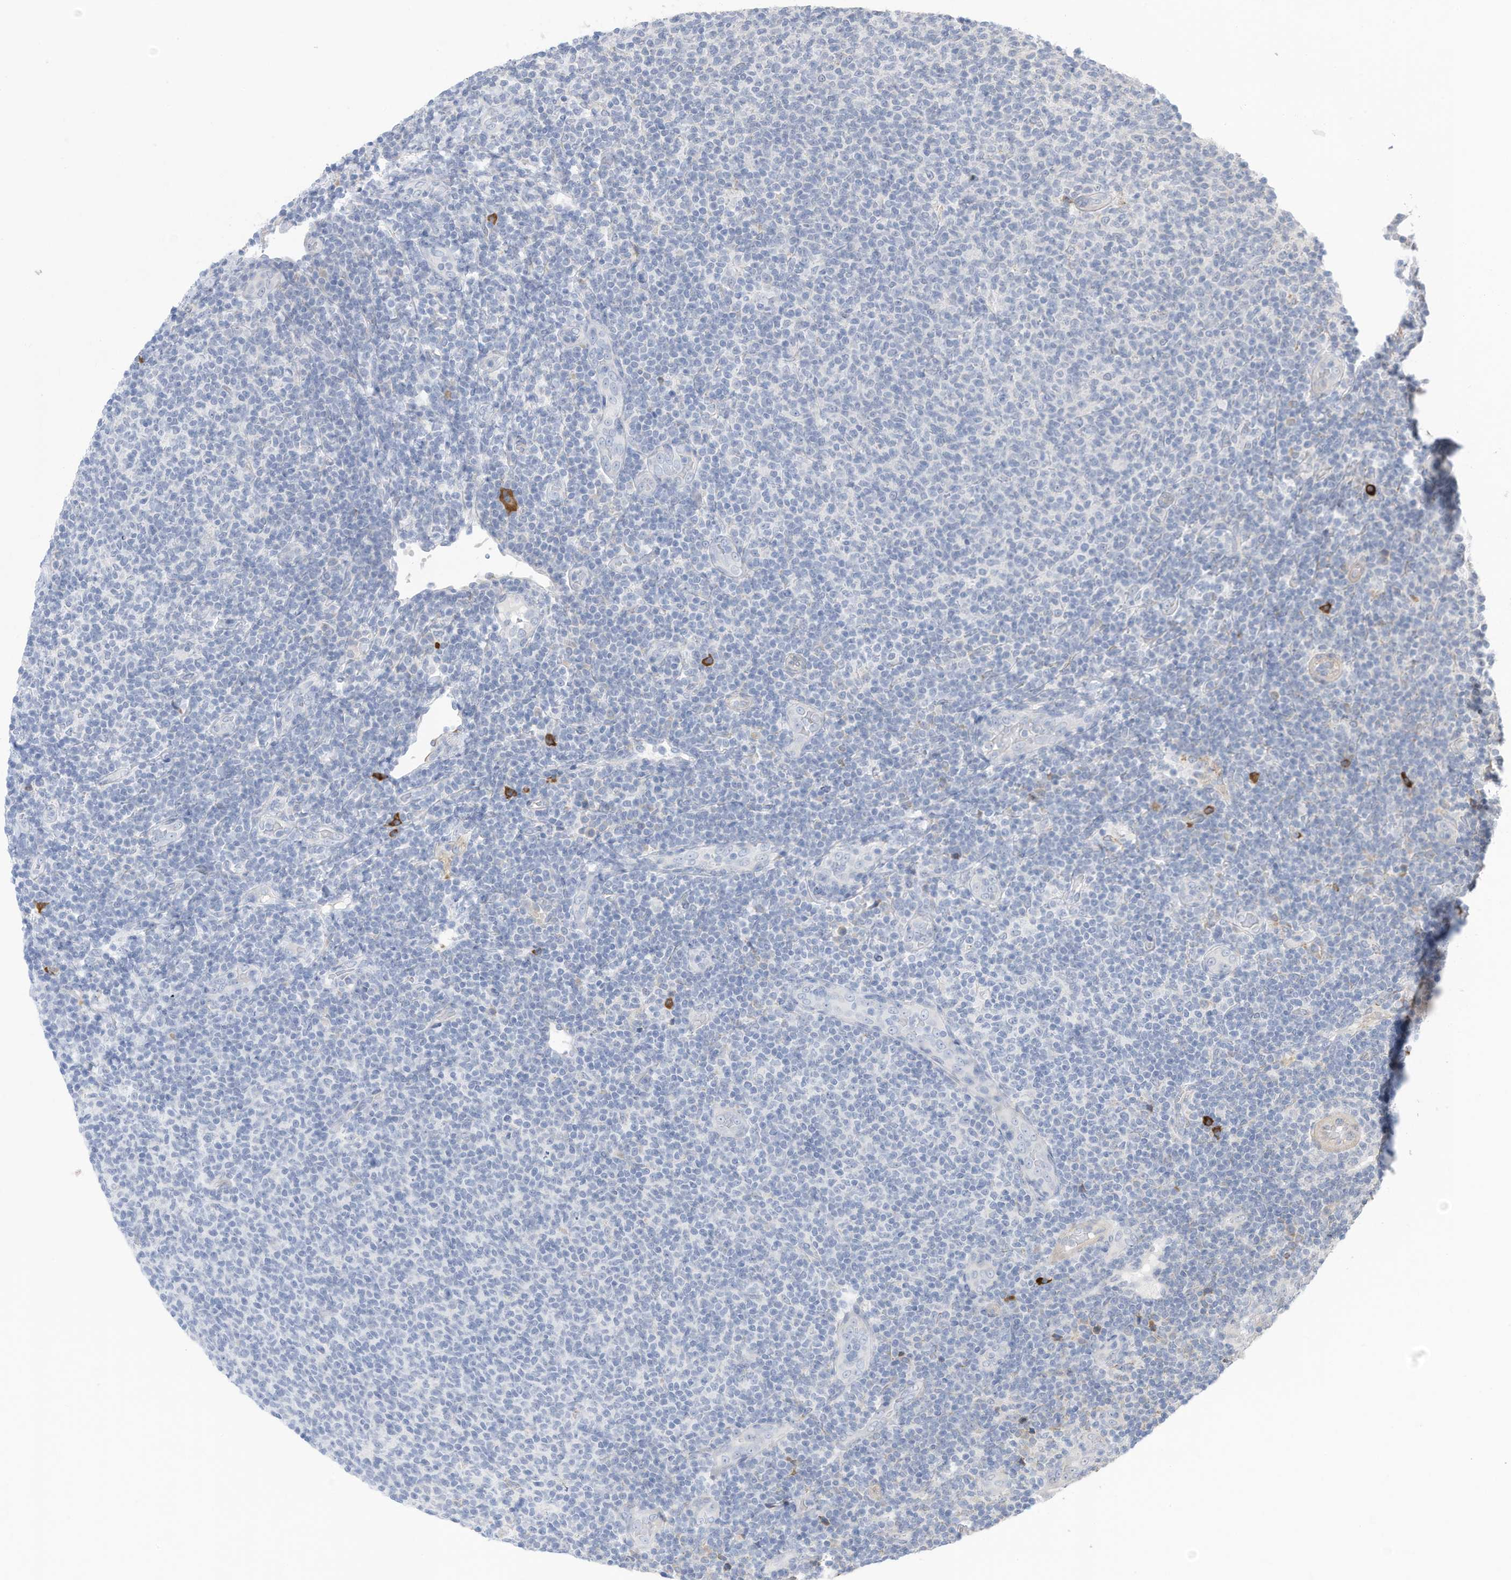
{"staining": {"intensity": "negative", "quantity": "none", "location": "none"}, "tissue": "lymphoma", "cell_type": "Tumor cells", "image_type": "cancer", "snomed": [{"axis": "morphology", "description": "Malignant lymphoma, non-Hodgkin's type, Low grade"}, {"axis": "topography", "description": "Lymph node"}], "caption": "Immunohistochemistry image of neoplastic tissue: human malignant lymphoma, non-Hodgkin's type (low-grade) stained with DAB exhibits no significant protein expression in tumor cells.", "gene": "ZNF292", "patient": {"sex": "male", "age": 66}}